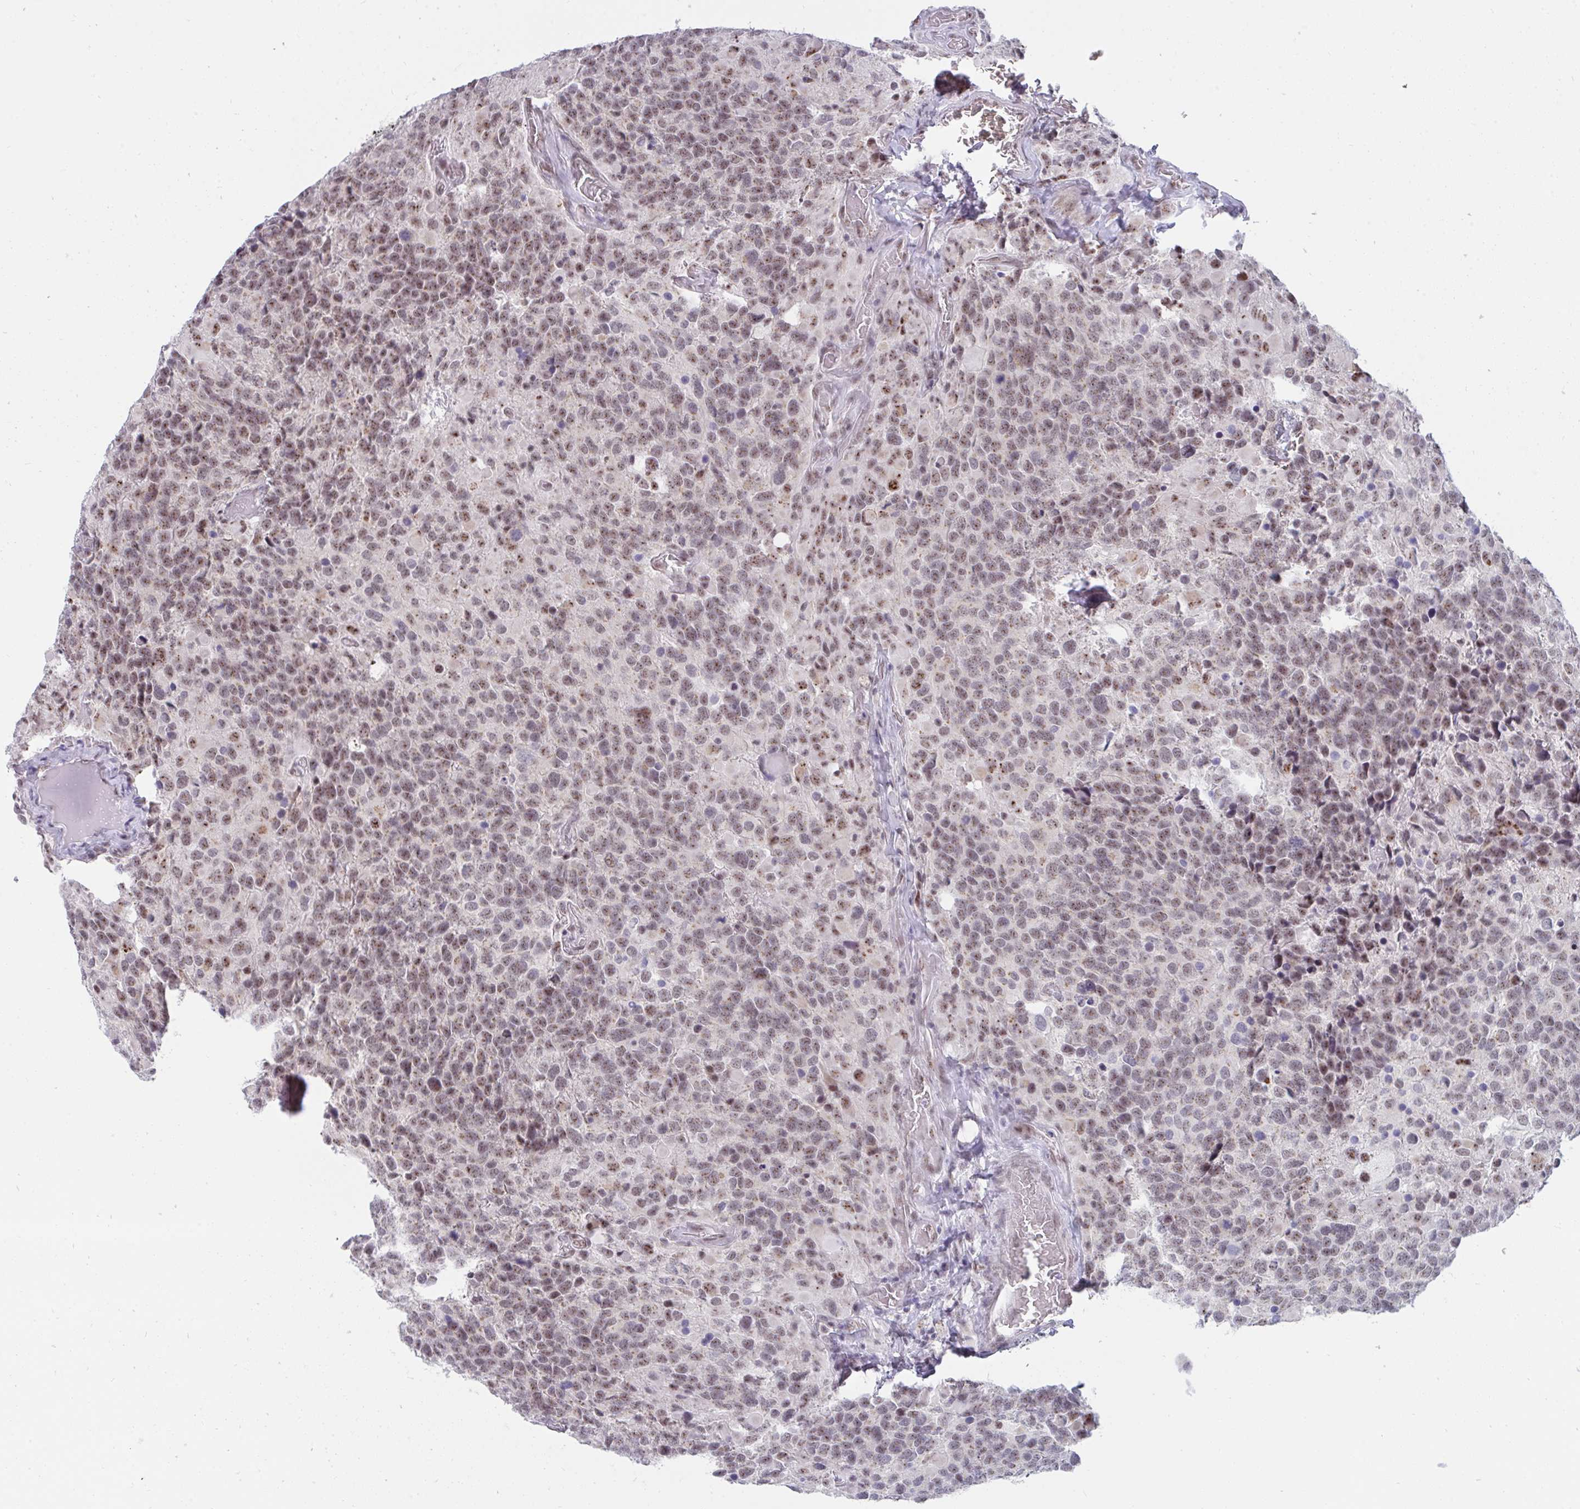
{"staining": {"intensity": "weak", "quantity": "25%-75%", "location": "nuclear"}, "tissue": "glioma", "cell_type": "Tumor cells", "image_type": "cancer", "snomed": [{"axis": "morphology", "description": "Glioma, malignant, High grade"}, {"axis": "topography", "description": "Brain"}], "caption": "Protein expression analysis of human glioma reveals weak nuclear expression in about 25%-75% of tumor cells.", "gene": "PRR14", "patient": {"sex": "female", "age": 40}}